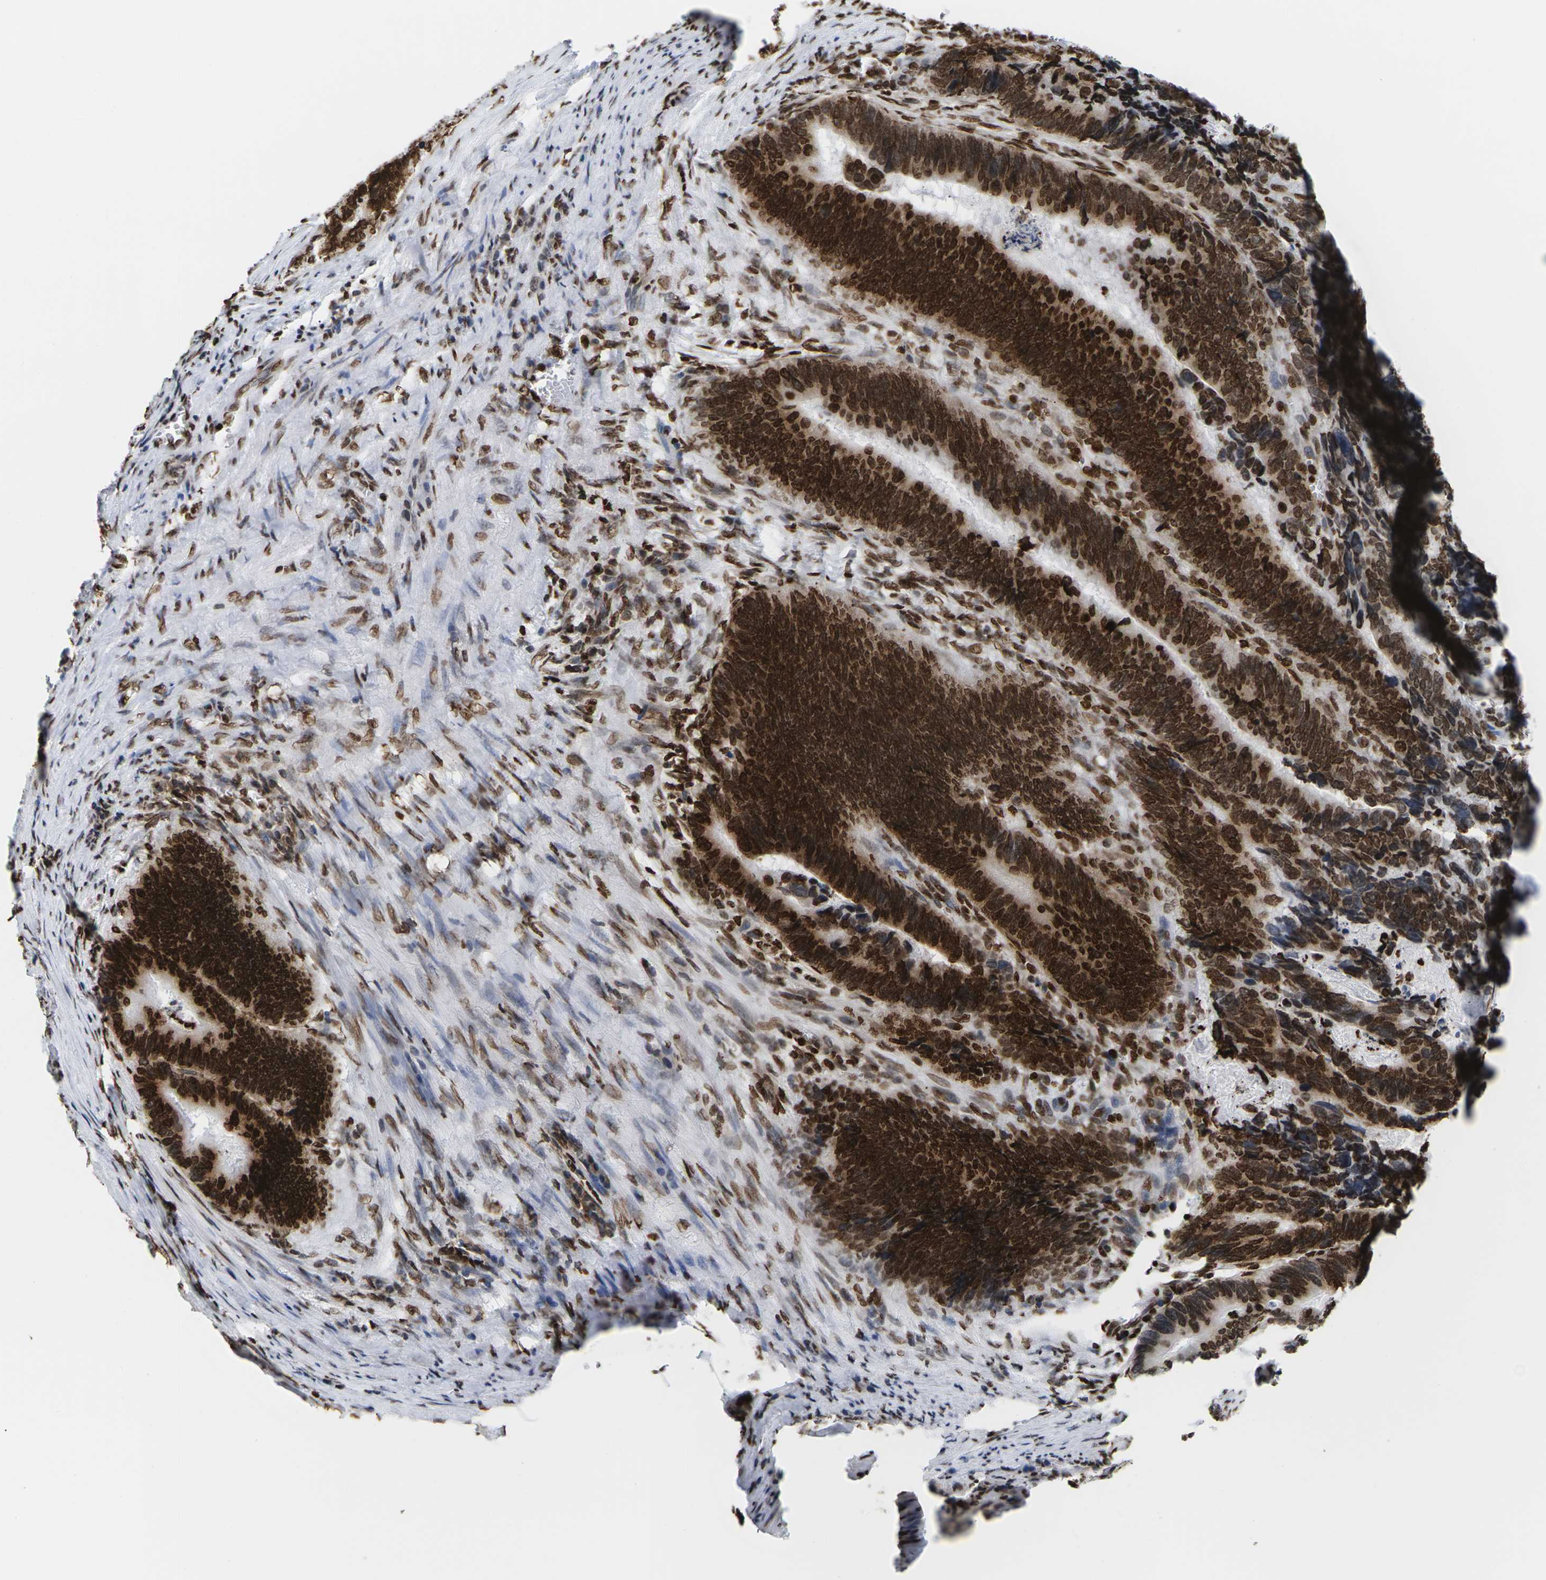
{"staining": {"intensity": "strong", "quantity": ">75%", "location": "cytoplasmic/membranous,nuclear"}, "tissue": "colorectal cancer", "cell_type": "Tumor cells", "image_type": "cancer", "snomed": [{"axis": "morphology", "description": "Adenocarcinoma, NOS"}, {"axis": "topography", "description": "Colon"}], "caption": "Tumor cells exhibit strong cytoplasmic/membranous and nuclear staining in about >75% of cells in adenocarcinoma (colorectal). (DAB (3,3'-diaminobenzidine) = brown stain, brightfield microscopy at high magnification).", "gene": "H2AC21", "patient": {"sex": "male", "age": 72}}